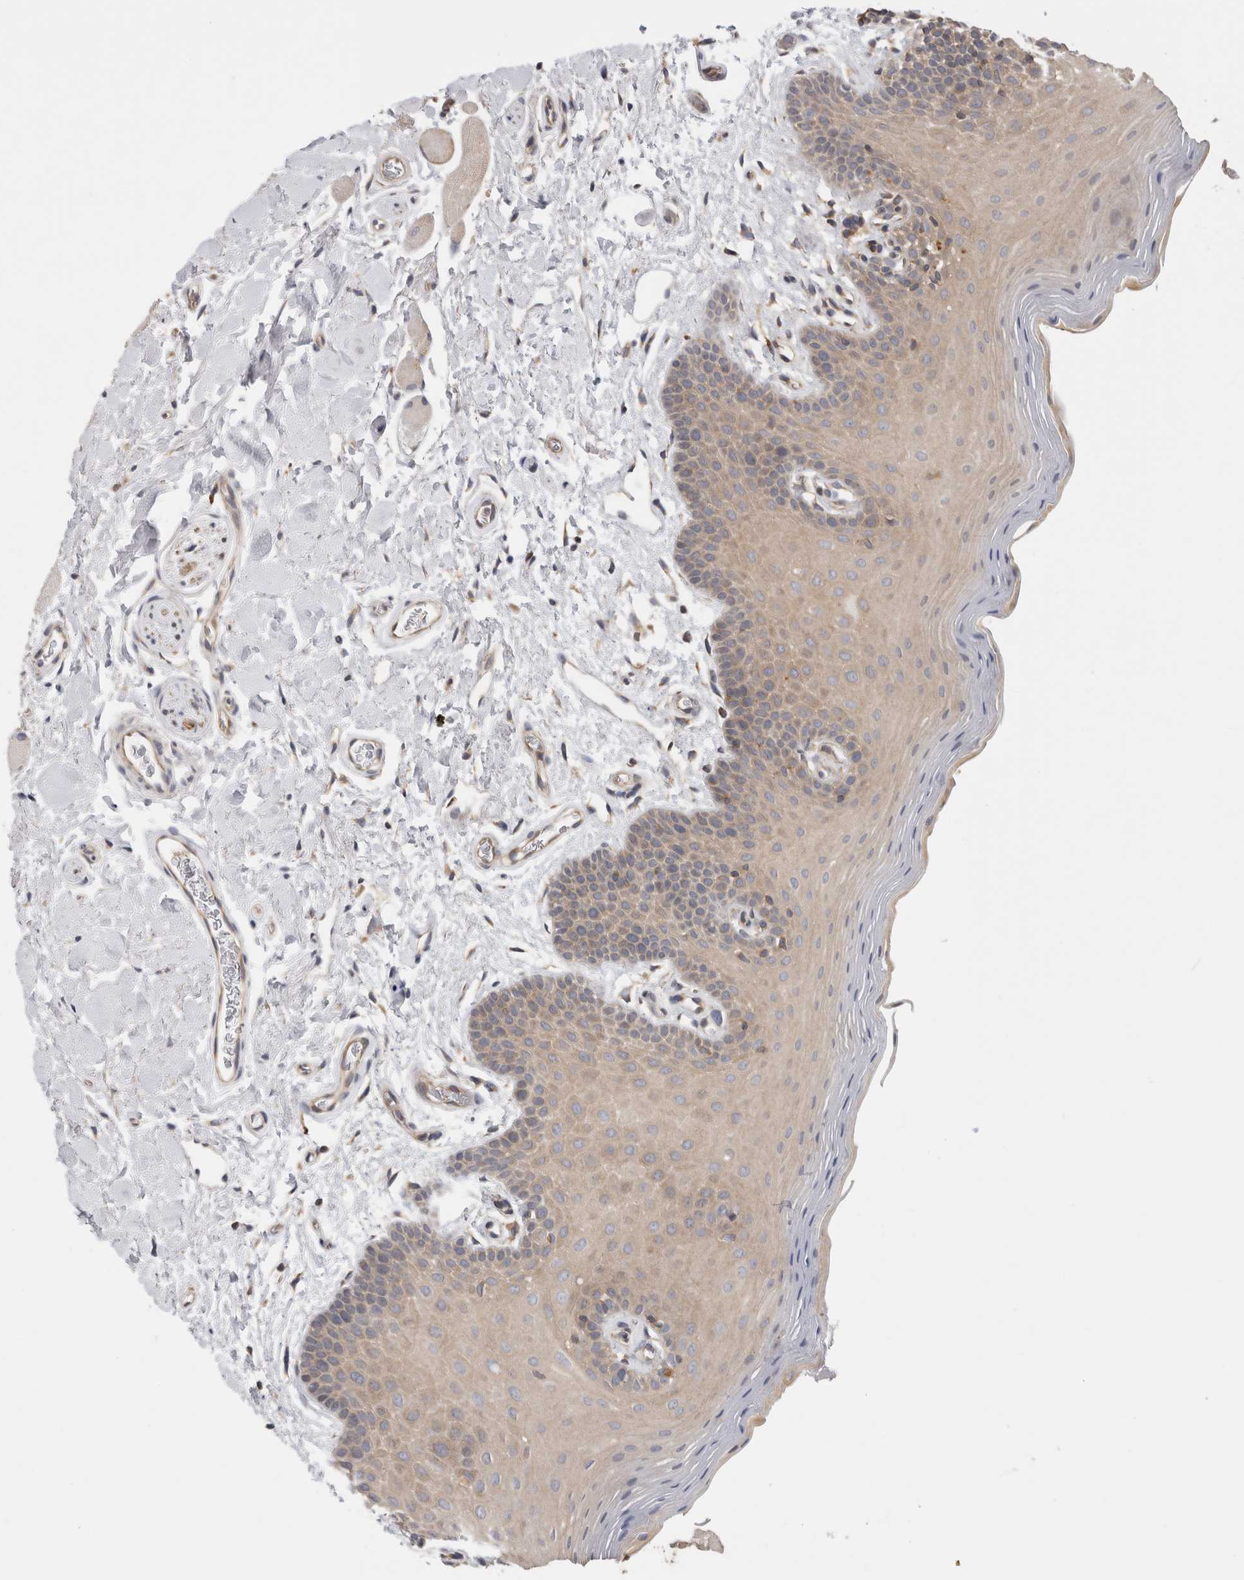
{"staining": {"intensity": "moderate", "quantity": ">75%", "location": "cytoplasmic/membranous"}, "tissue": "oral mucosa", "cell_type": "Squamous epithelial cells", "image_type": "normal", "snomed": [{"axis": "morphology", "description": "Normal tissue, NOS"}, {"axis": "topography", "description": "Oral tissue"}], "caption": "A brown stain highlights moderate cytoplasmic/membranous staining of a protein in squamous epithelial cells of normal human oral mucosa. The staining was performed using DAB to visualize the protein expression in brown, while the nuclei were stained in blue with hematoxylin (Magnification: 20x).", "gene": "GRIK2", "patient": {"sex": "male", "age": 62}}